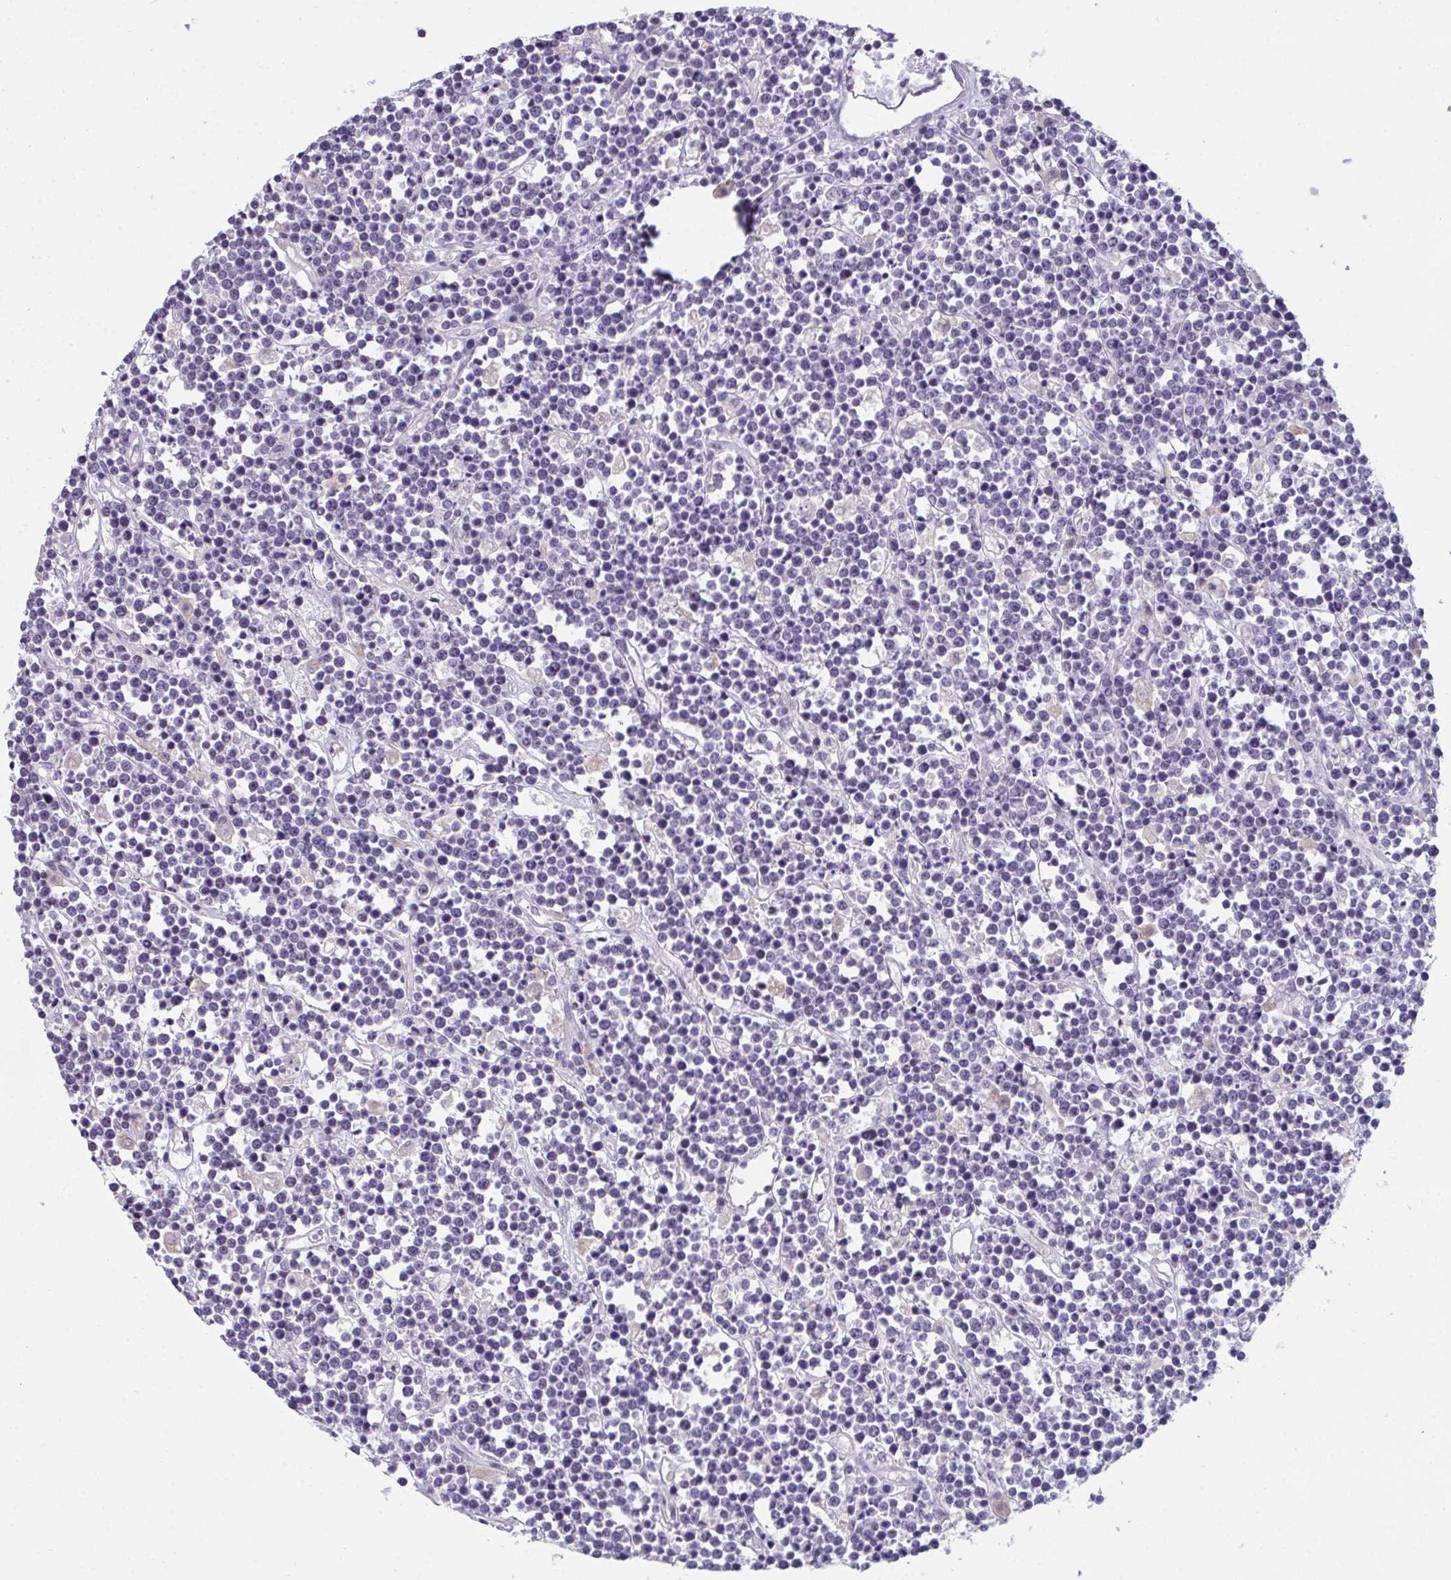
{"staining": {"intensity": "negative", "quantity": "none", "location": "none"}, "tissue": "lymphoma", "cell_type": "Tumor cells", "image_type": "cancer", "snomed": [{"axis": "morphology", "description": "Malignant lymphoma, non-Hodgkin's type, High grade"}, {"axis": "topography", "description": "Ovary"}], "caption": "The photomicrograph exhibits no staining of tumor cells in malignant lymphoma, non-Hodgkin's type (high-grade).", "gene": "ATP6V0D2", "patient": {"sex": "female", "age": 56}}